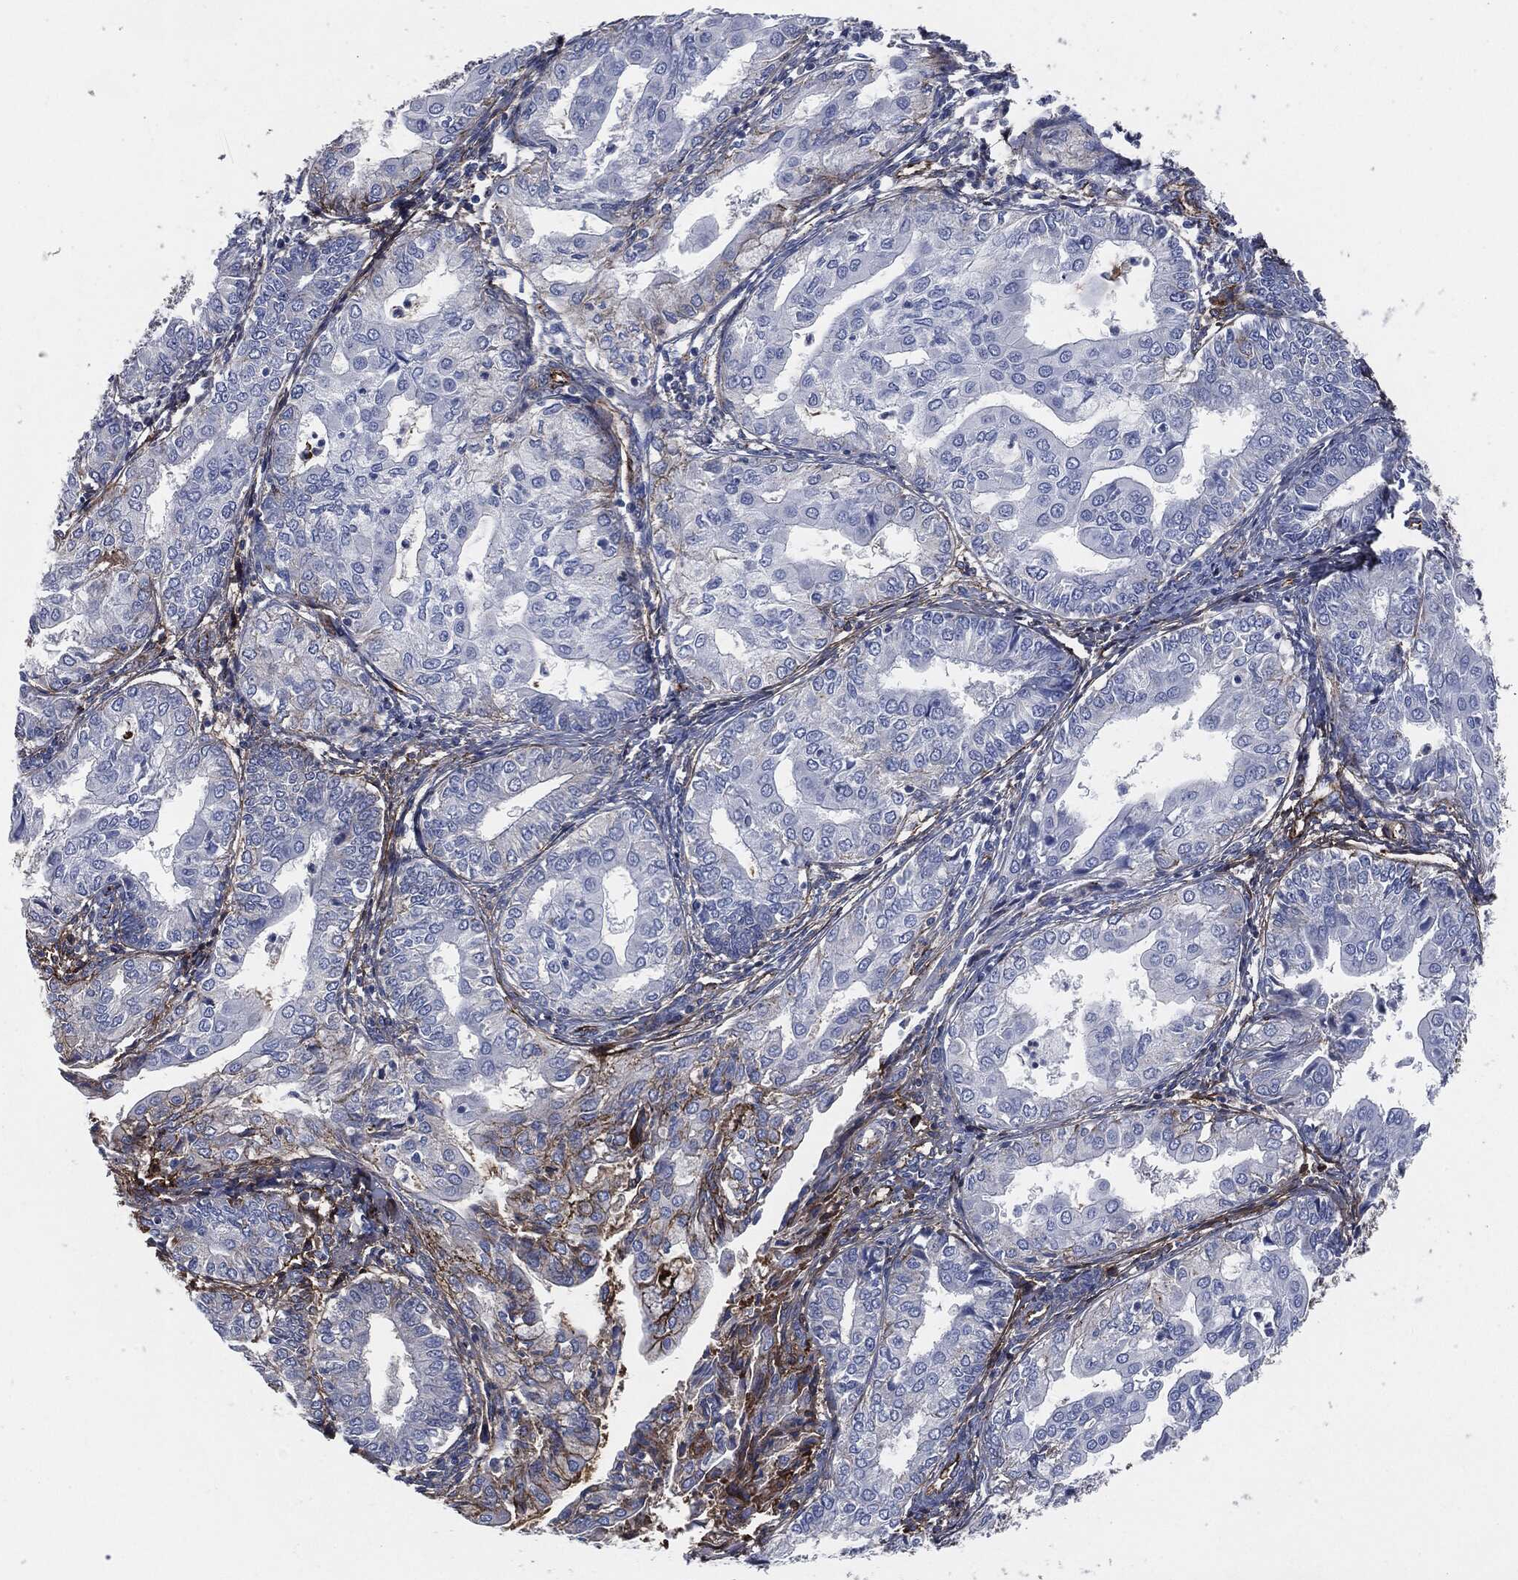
{"staining": {"intensity": "strong", "quantity": "<25%", "location": "cytoplasmic/membranous"}, "tissue": "endometrial cancer", "cell_type": "Tumor cells", "image_type": "cancer", "snomed": [{"axis": "morphology", "description": "Adenocarcinoma, NOS"}, {"axis": "topography", "description": "Endometrium"}], "caption": "This photomicrograph demonstrates immunohistochemistry (IHC) staining of adenocarcinoma (endometrial), with medium strong cytoplasmic/membranous staining in about <25% of tumor cells.", "gene": "APOB", "patient": {"sex": "female", "age": 68}}